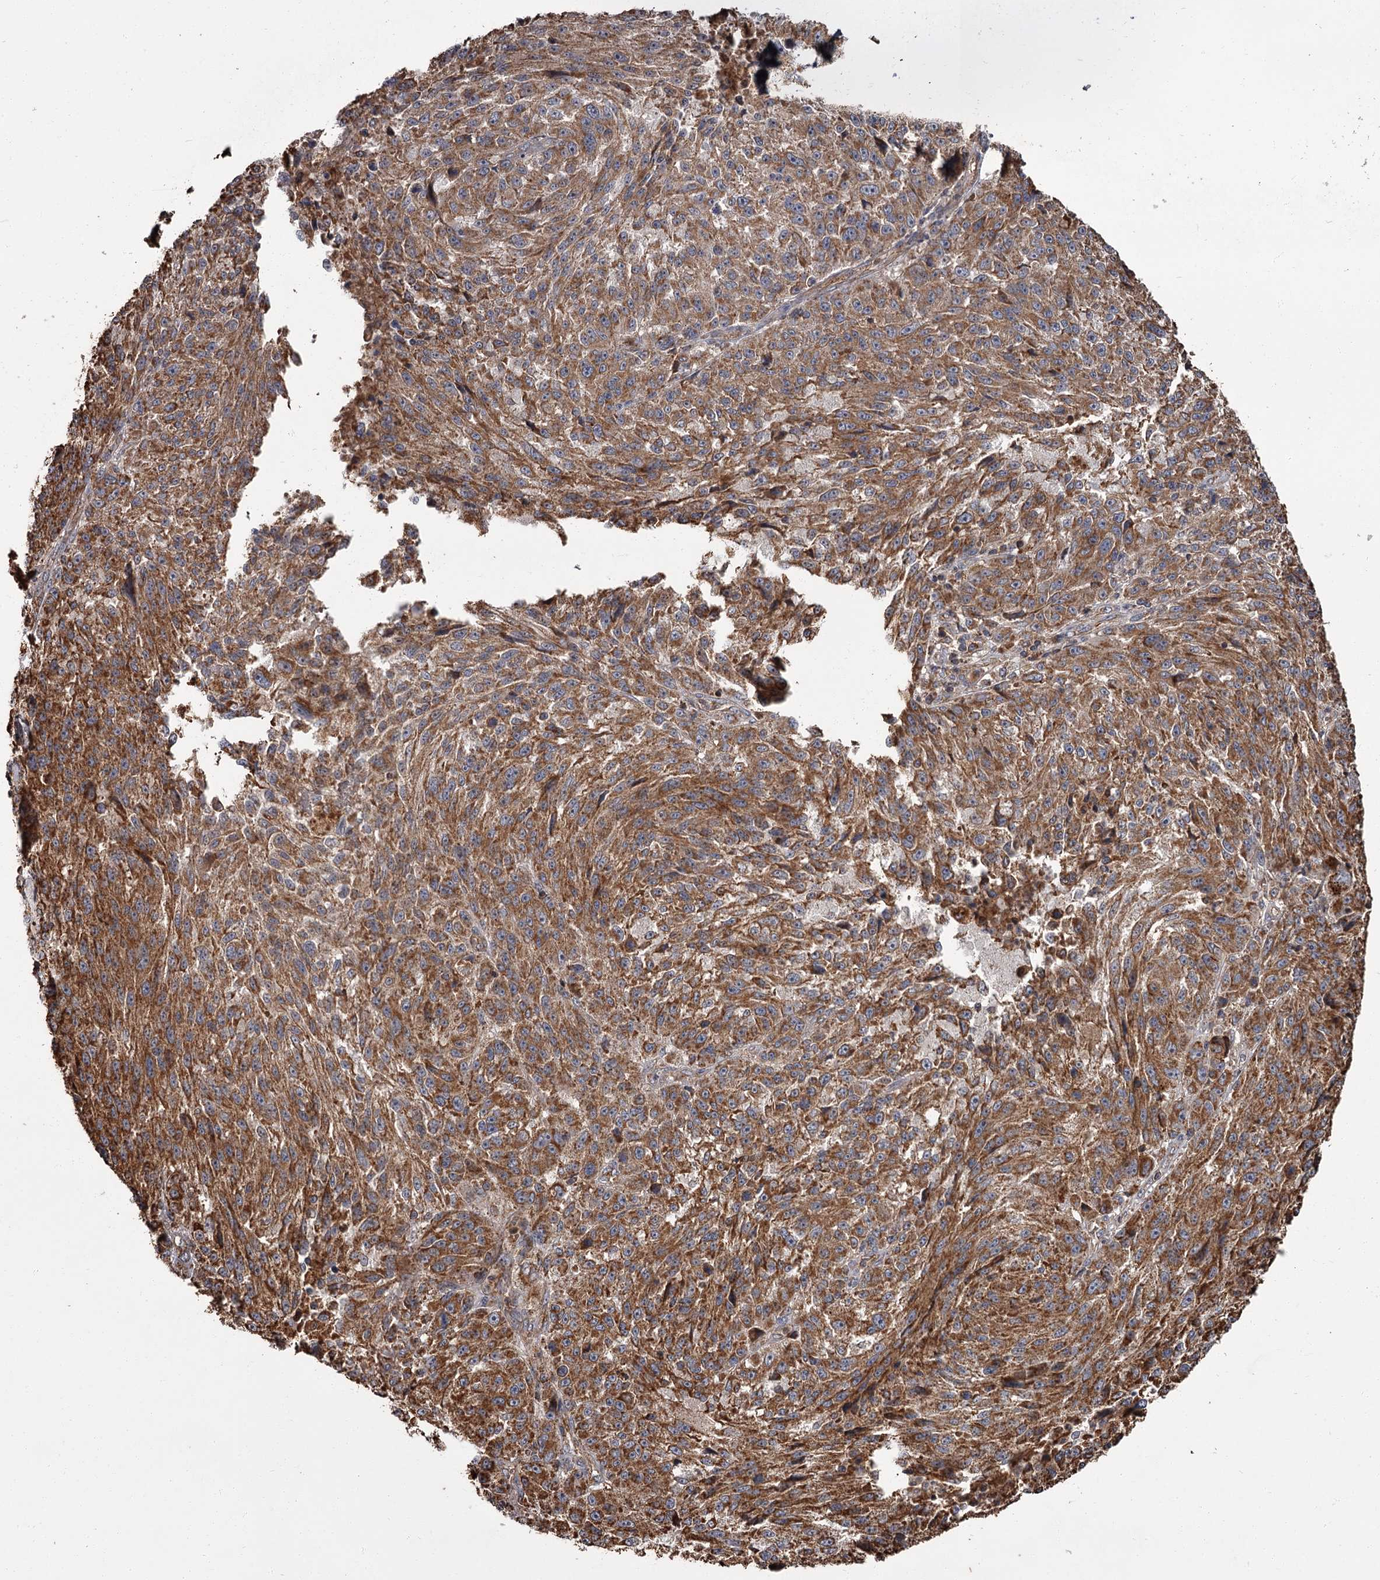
{"staining": {"intensity": "strong", "quantity": ">75%", "location": "cytoplasmic/membranous"}, "tissue": "melanoma", "cell_type": "Tumor cells", "image_type": "cancer", "snomed": [{"axis": "morphology", "description": "Malignant melanoma, NOS"}, {"axis": "topography", "description": "Skin"}], "caption": "DAB (3,3'-diaminobenzidine) immunohistochemical staining of human melanoma reveals strong cytoplasmic/membranous protein expression in about >75% of tumor cells.", "gene": "THAP9", "patient": {"sex": "male", "age": 53}}